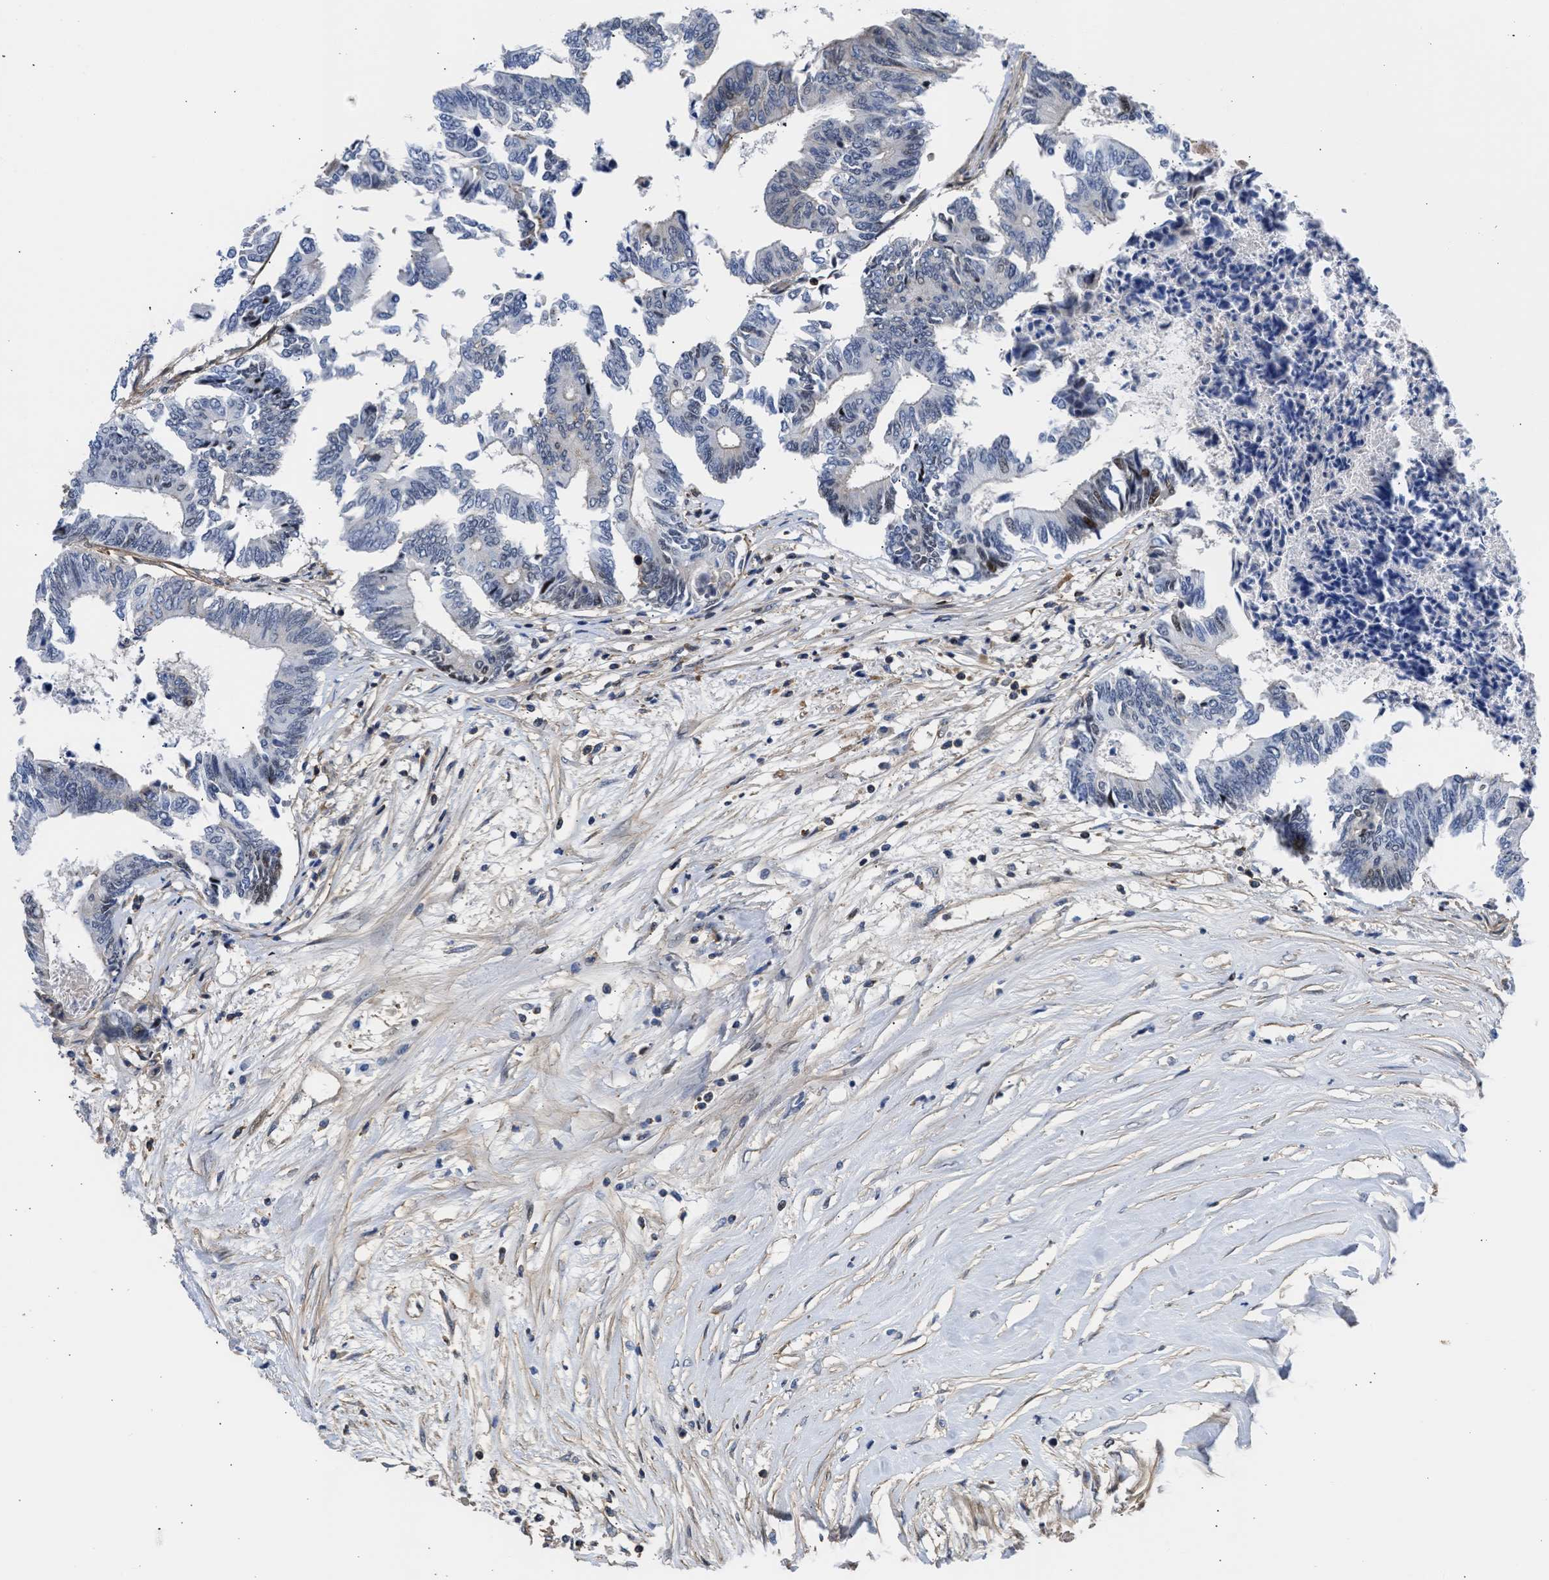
{"staining": {"intensity": "weak", "quantity": "<25%", "location": "nuclear"}, "tissue": "colorectal cancer", "cell_type": "Tumor cells", "image_type": "cancer", "snomed": [{"axis": "morphology", "description": "Adenocarcinoma, NOS"}, {"axis": "topography", "description": "Rectum"}], "caption": "High magnification brightfield microscopy of colorectal cancer stained with DAB (3,3'-diaminobenzidine) (brown) and counterstained with hematoxylin (blue): tumor cells show no significant positivity.", "gene": "MAS1L", "patient": {"sex": "male", "age": 63}}